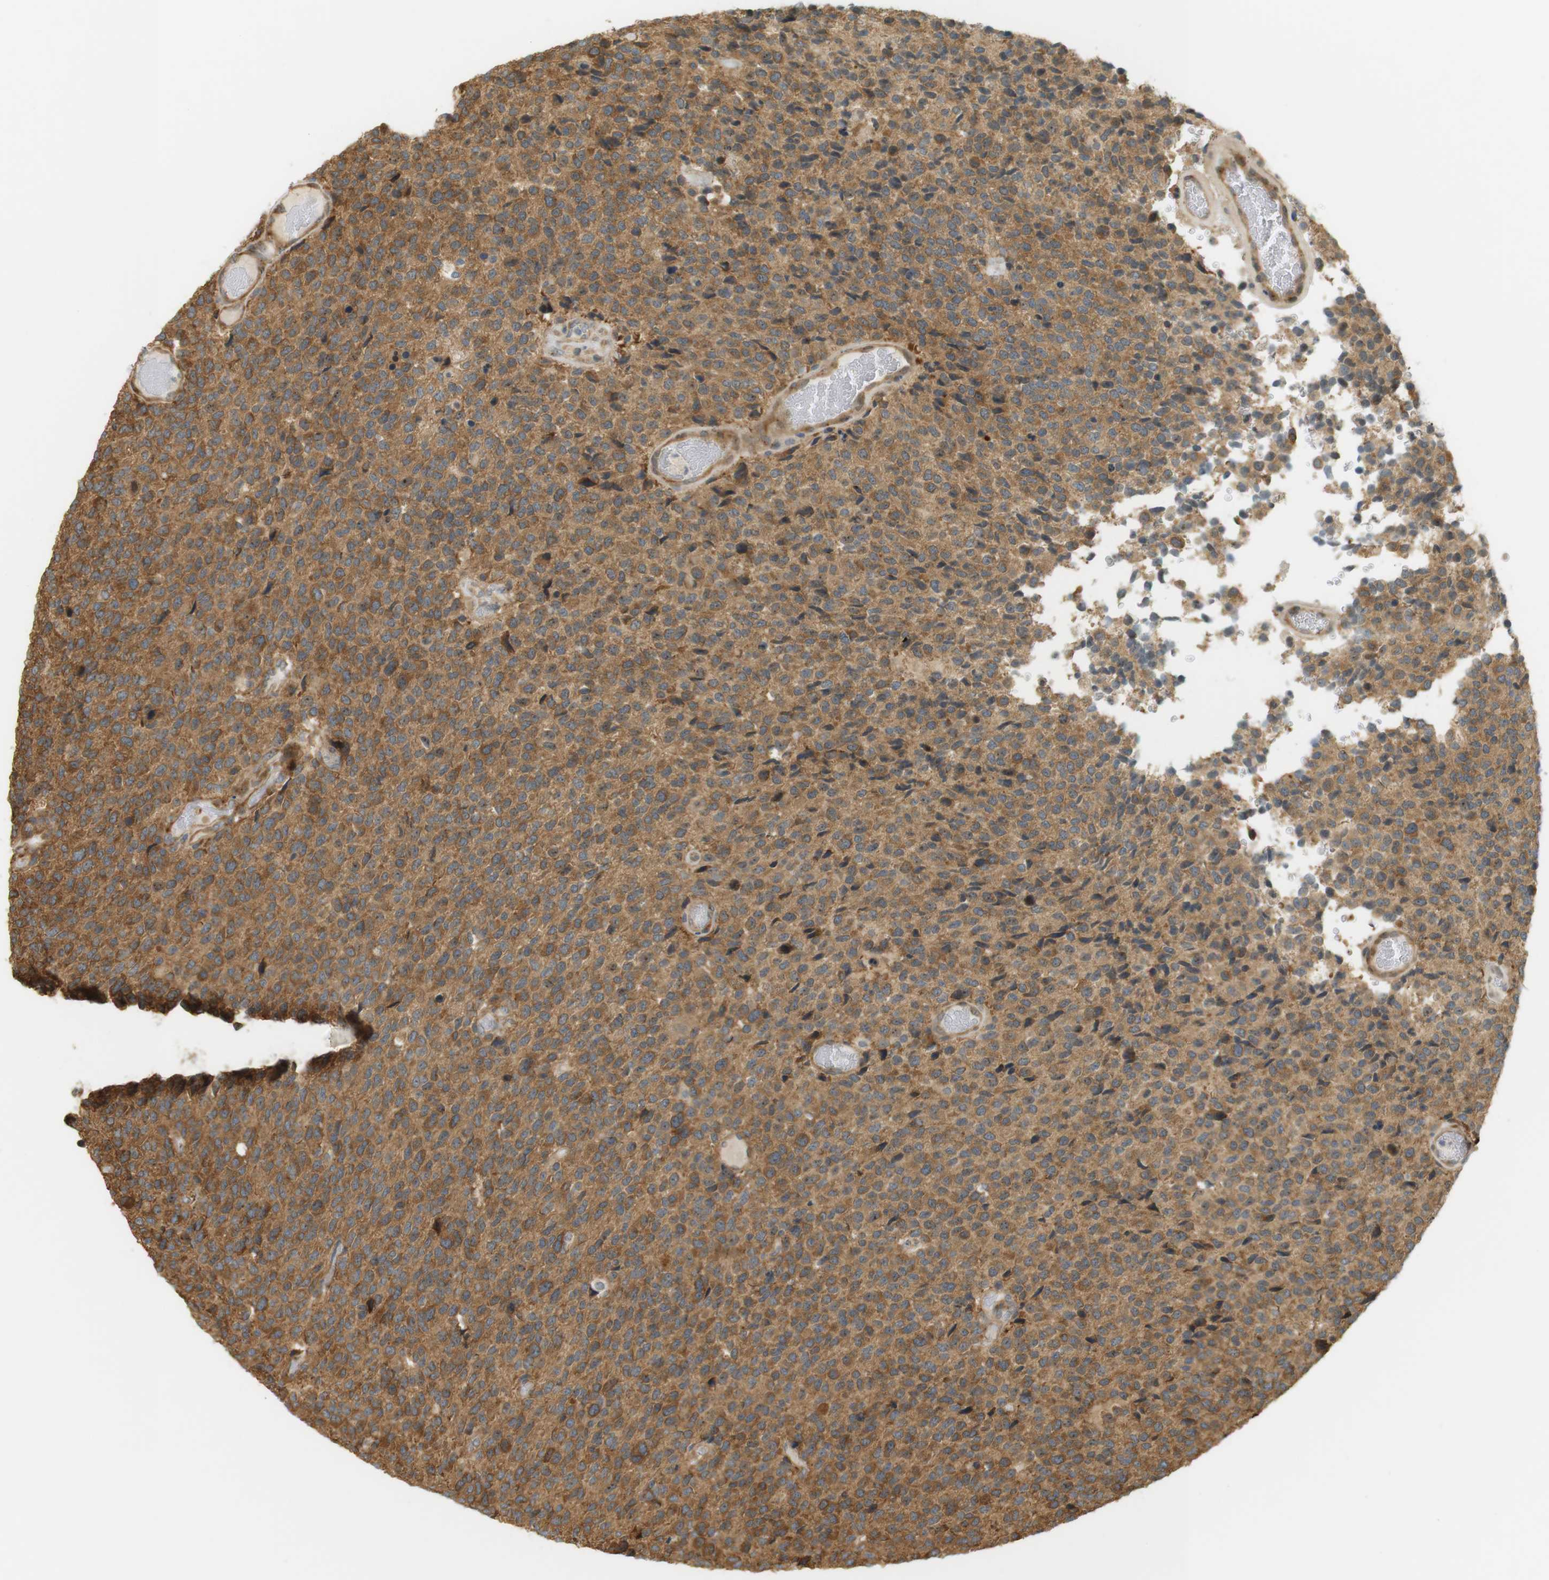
{"staining": {"intensity": "moderate", "quantity": ">75%", "location": "cytoplasmic/membranous,nuclear"}, "tissue": "glioma", "cell_type": "Tumor cells", "image_type": "cancer", "snomed": [{"axis": "morphology", "description": "Glioma, malignant, High grade"}, {"axis": "topography", "description": "pancreas cauda"}], "caption": "Glioma was stained to show a protein in brown. There is medium levels of moderate cytoplasmic/membranous and nuclear expression in approximately >75% of tumor cells. Using DAB (brown) and hematoxylin (blue) stains, captured at high magnification using brightfield microscopy.", "gene": "PA2G4", "patient": {"sex": "male", "age": 60}}